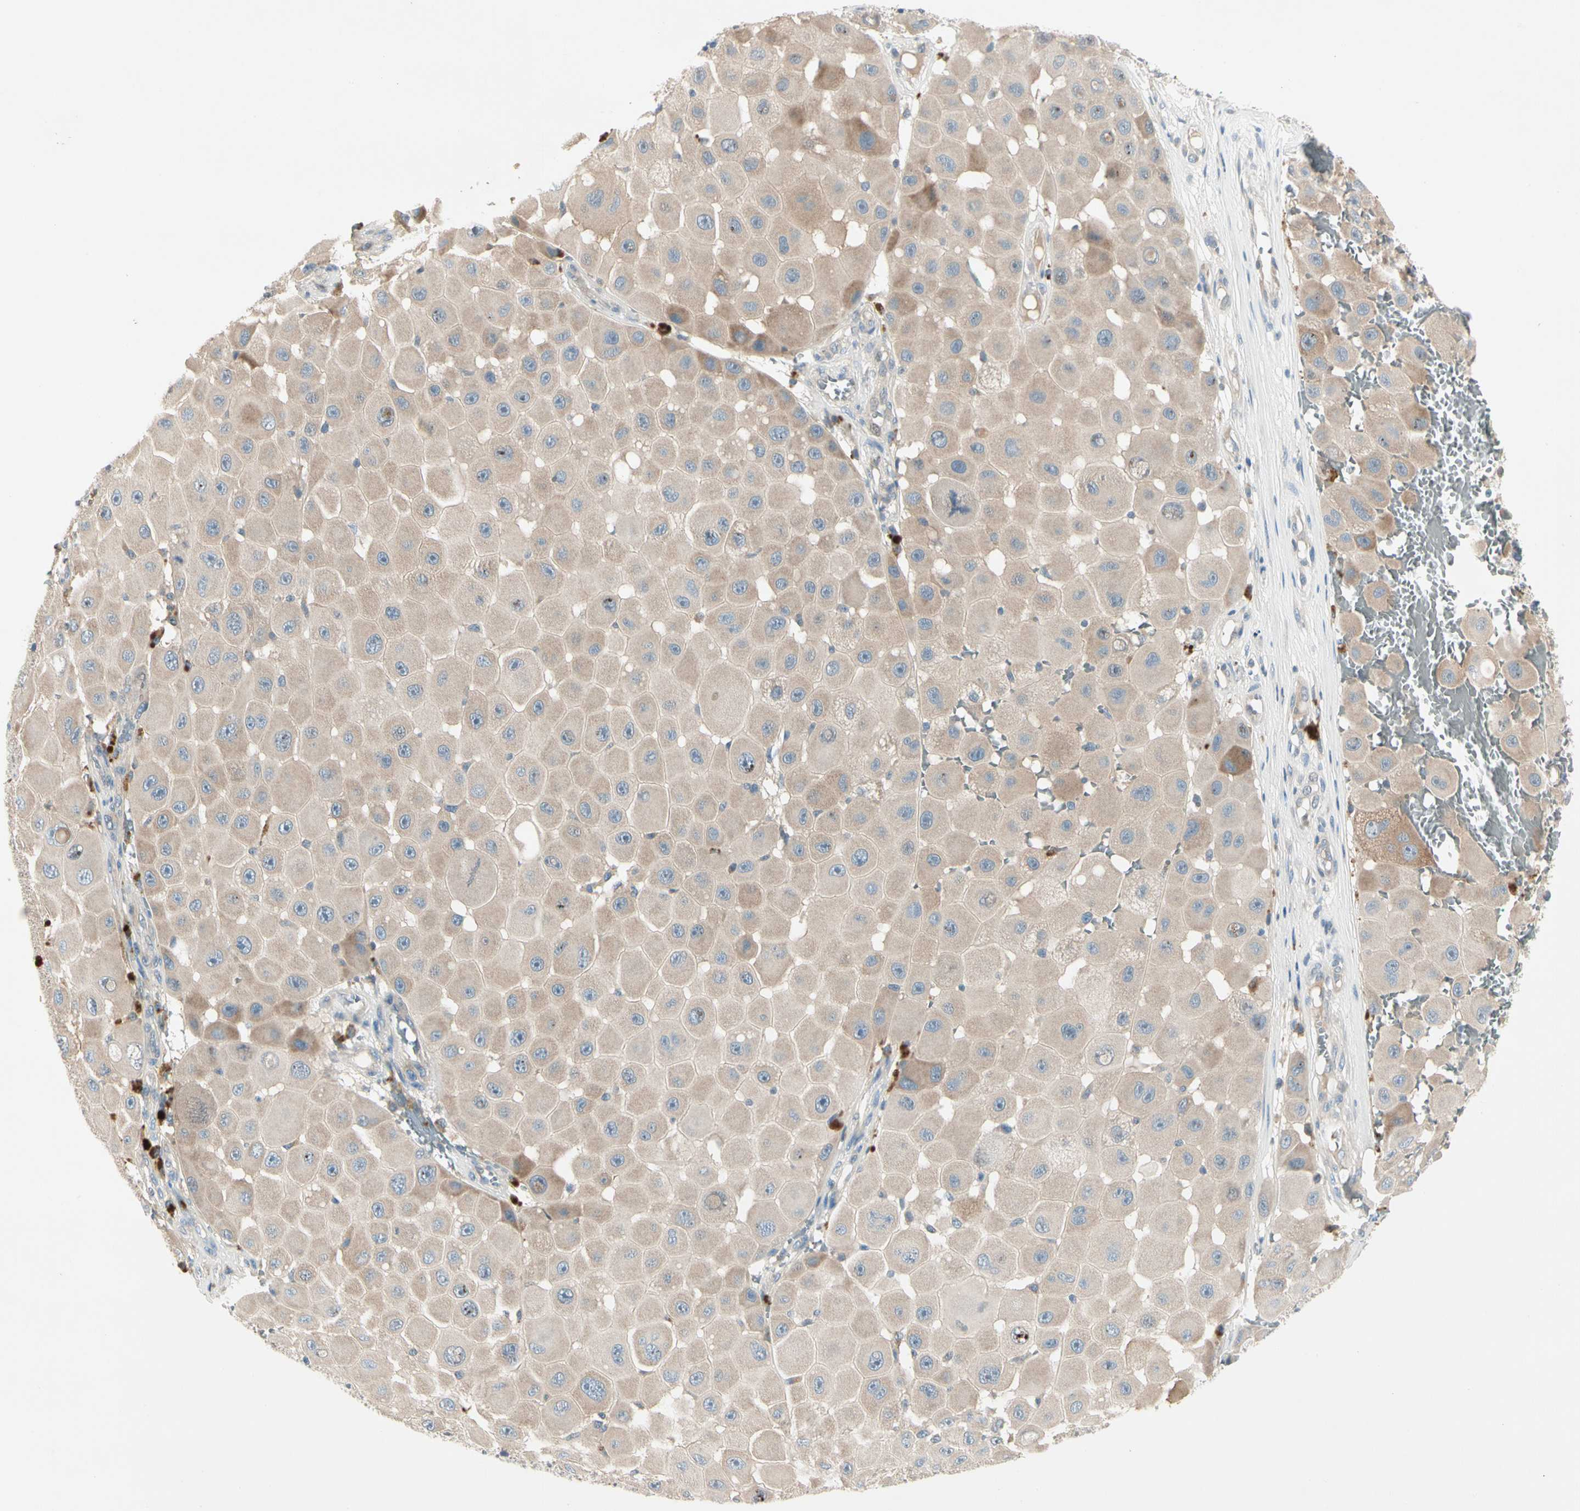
{"staining": {"intensity": "weak", "quantity": ">75%", "location": "cytoplasmic/membranous"}, "tissue": "melanoma", "cell_type": "Tumor cells", "image_type": "cancer", "snomed": [{"axis": "morphology", "description": "Malignant melanoma, NOS"}, {"axis": "topography", "description": "Skin"}], "caption": "Protein analysis of malignant melanoma tissue demonstrates weak cytoplasmic/membranous positivity in about >75% of tumor cells. The staining was performed using DAB (3,3'-diaminobenzidine) to visualize the protein expression in brown, while the nuclei were stained in blue with hematoxylin (Magnification: 20x).", "gene": "IL1R1", "patient": {"sex": "female", "age": 81}}